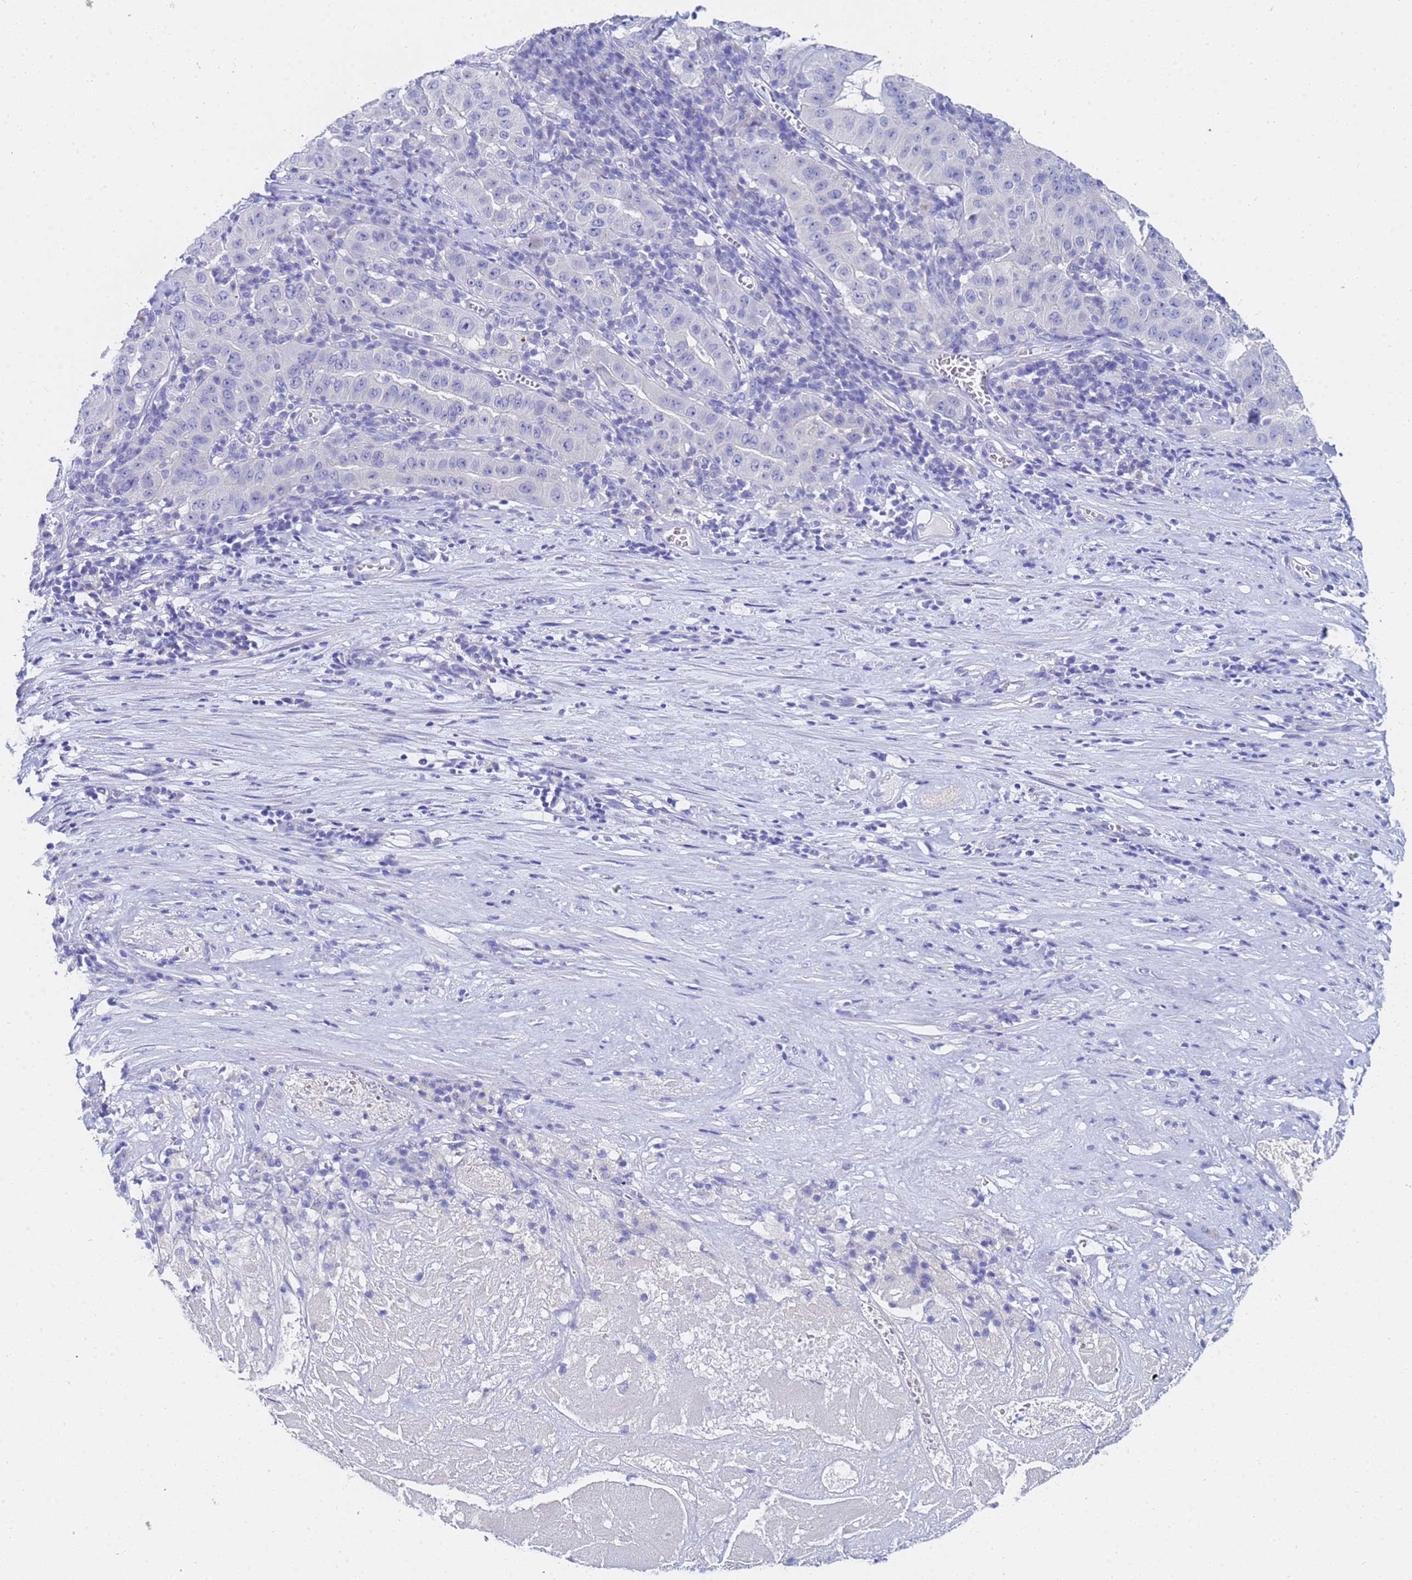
{"staining": {"intensity": "negative", "quantity": "none", "location": "none"}, "tissue": "pancreatic cancer", "cell_type": "Tumor cells", "image_type": "cancer", "snomed": [{"axis": "morphology", "description": "Adenocarcinoma, NOS"}, {"axis": "topography", "description": "Pancreas"}], "caption": "Pancreatic cancer was stained to show a protein in brown. There is no significant staining in tumor cells.", "gene": "C2orf72", "patient": {"sex": "male", "age": 63}}